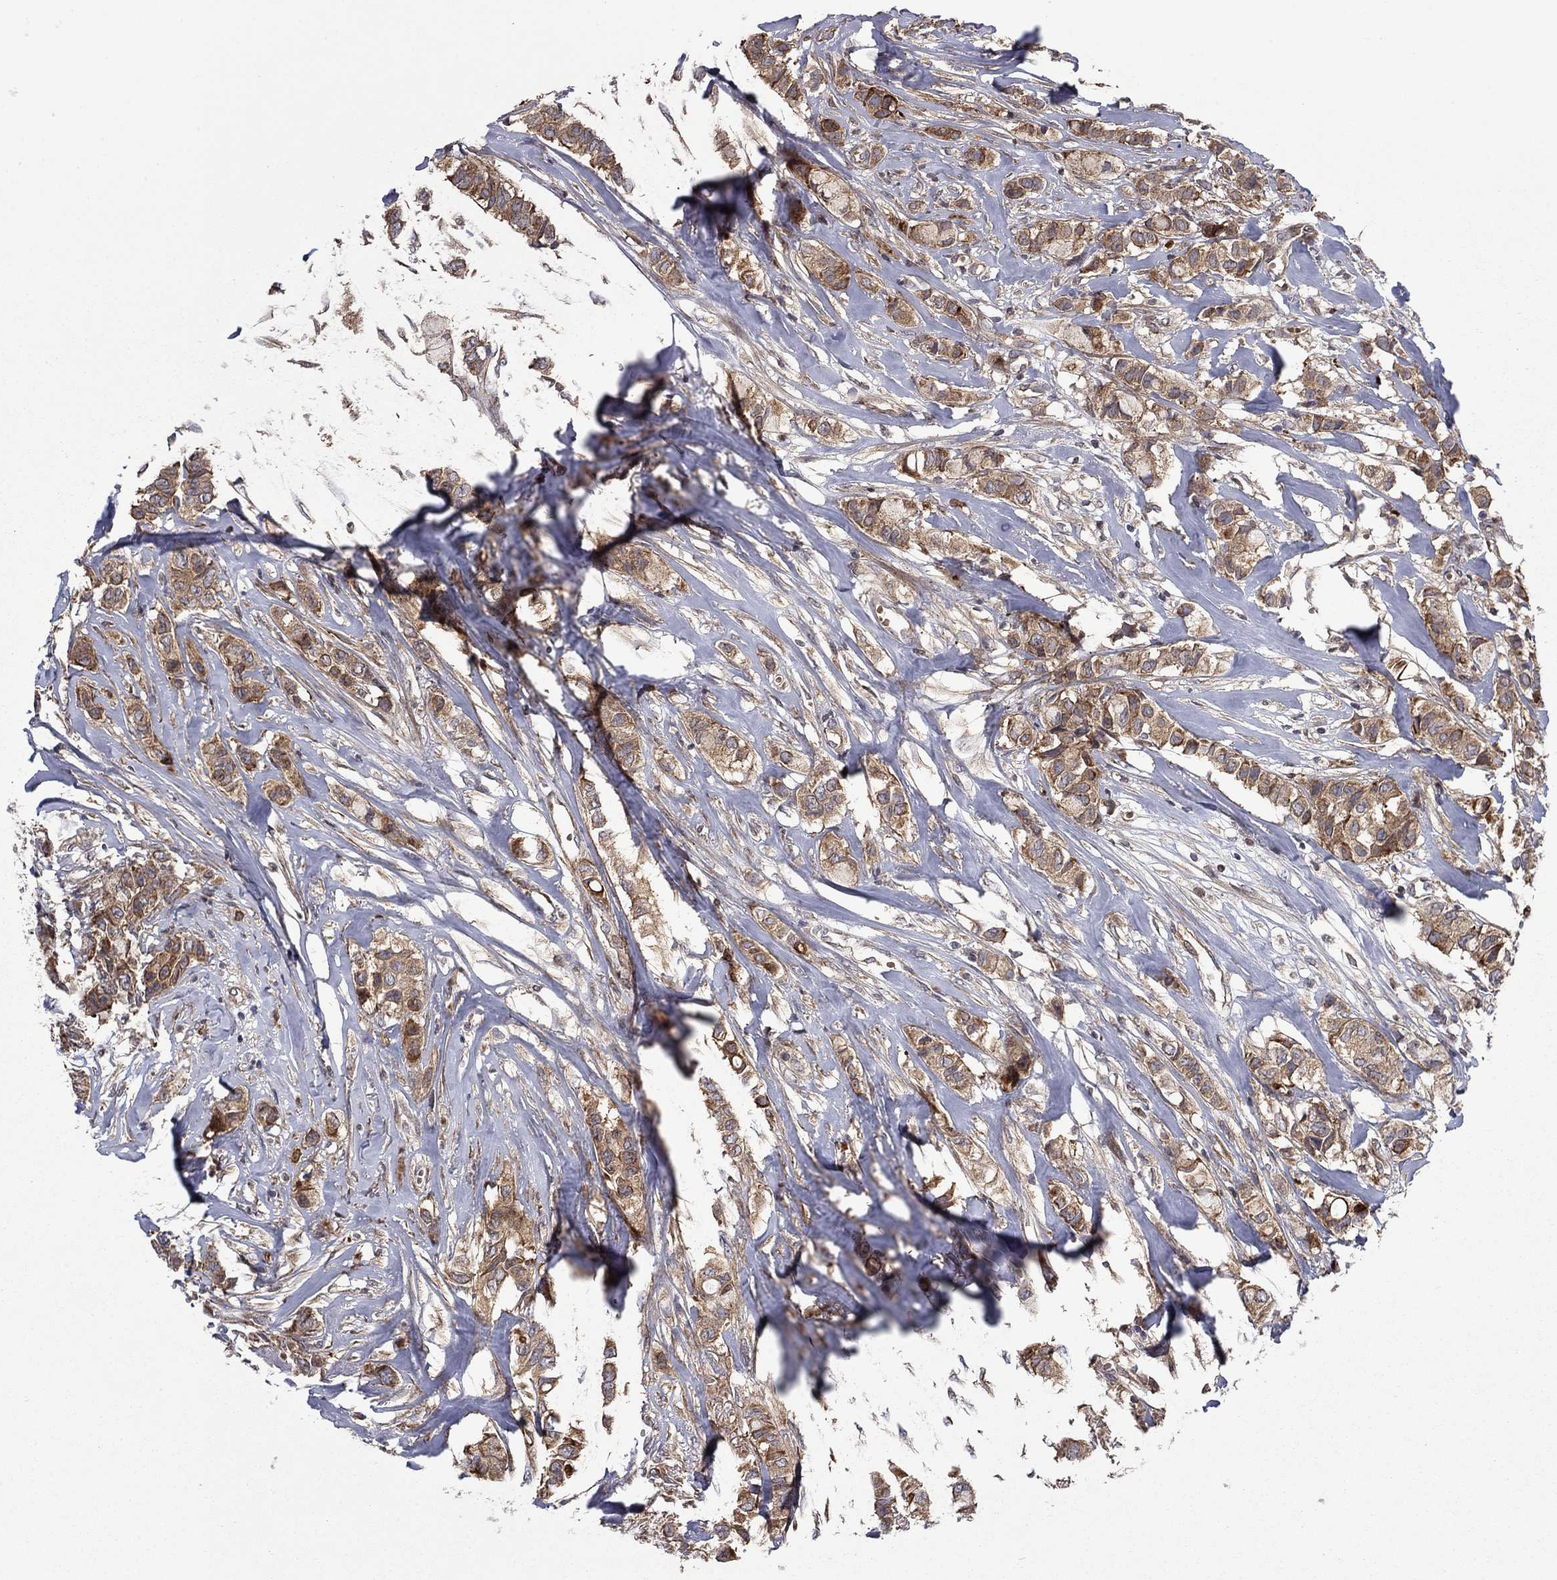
{"staining": {"intensity": "moderate", "quantity": ">75%", "location": "cytoplasmic/membranous"}, "tissue": "breast cancer", "cell_type": "Tumor cells", "image_type": "cancer", "snomed": [{"axis": "morphology", "description": "Duct carcinoma"}, {"axis": "topography", "description": "Breast"}], "caption": "IHC of intraductal carcinoma (breast) demonstrates medium levels of moderate cytoplasmic/membranous staining in approximately >75% of tumor cells. Immunohistochemistry stains the protein of interest in brown and the nuclei are stained blue.", "gene": "HDAC4", "patient": {"sex": "female", "age": 85}}